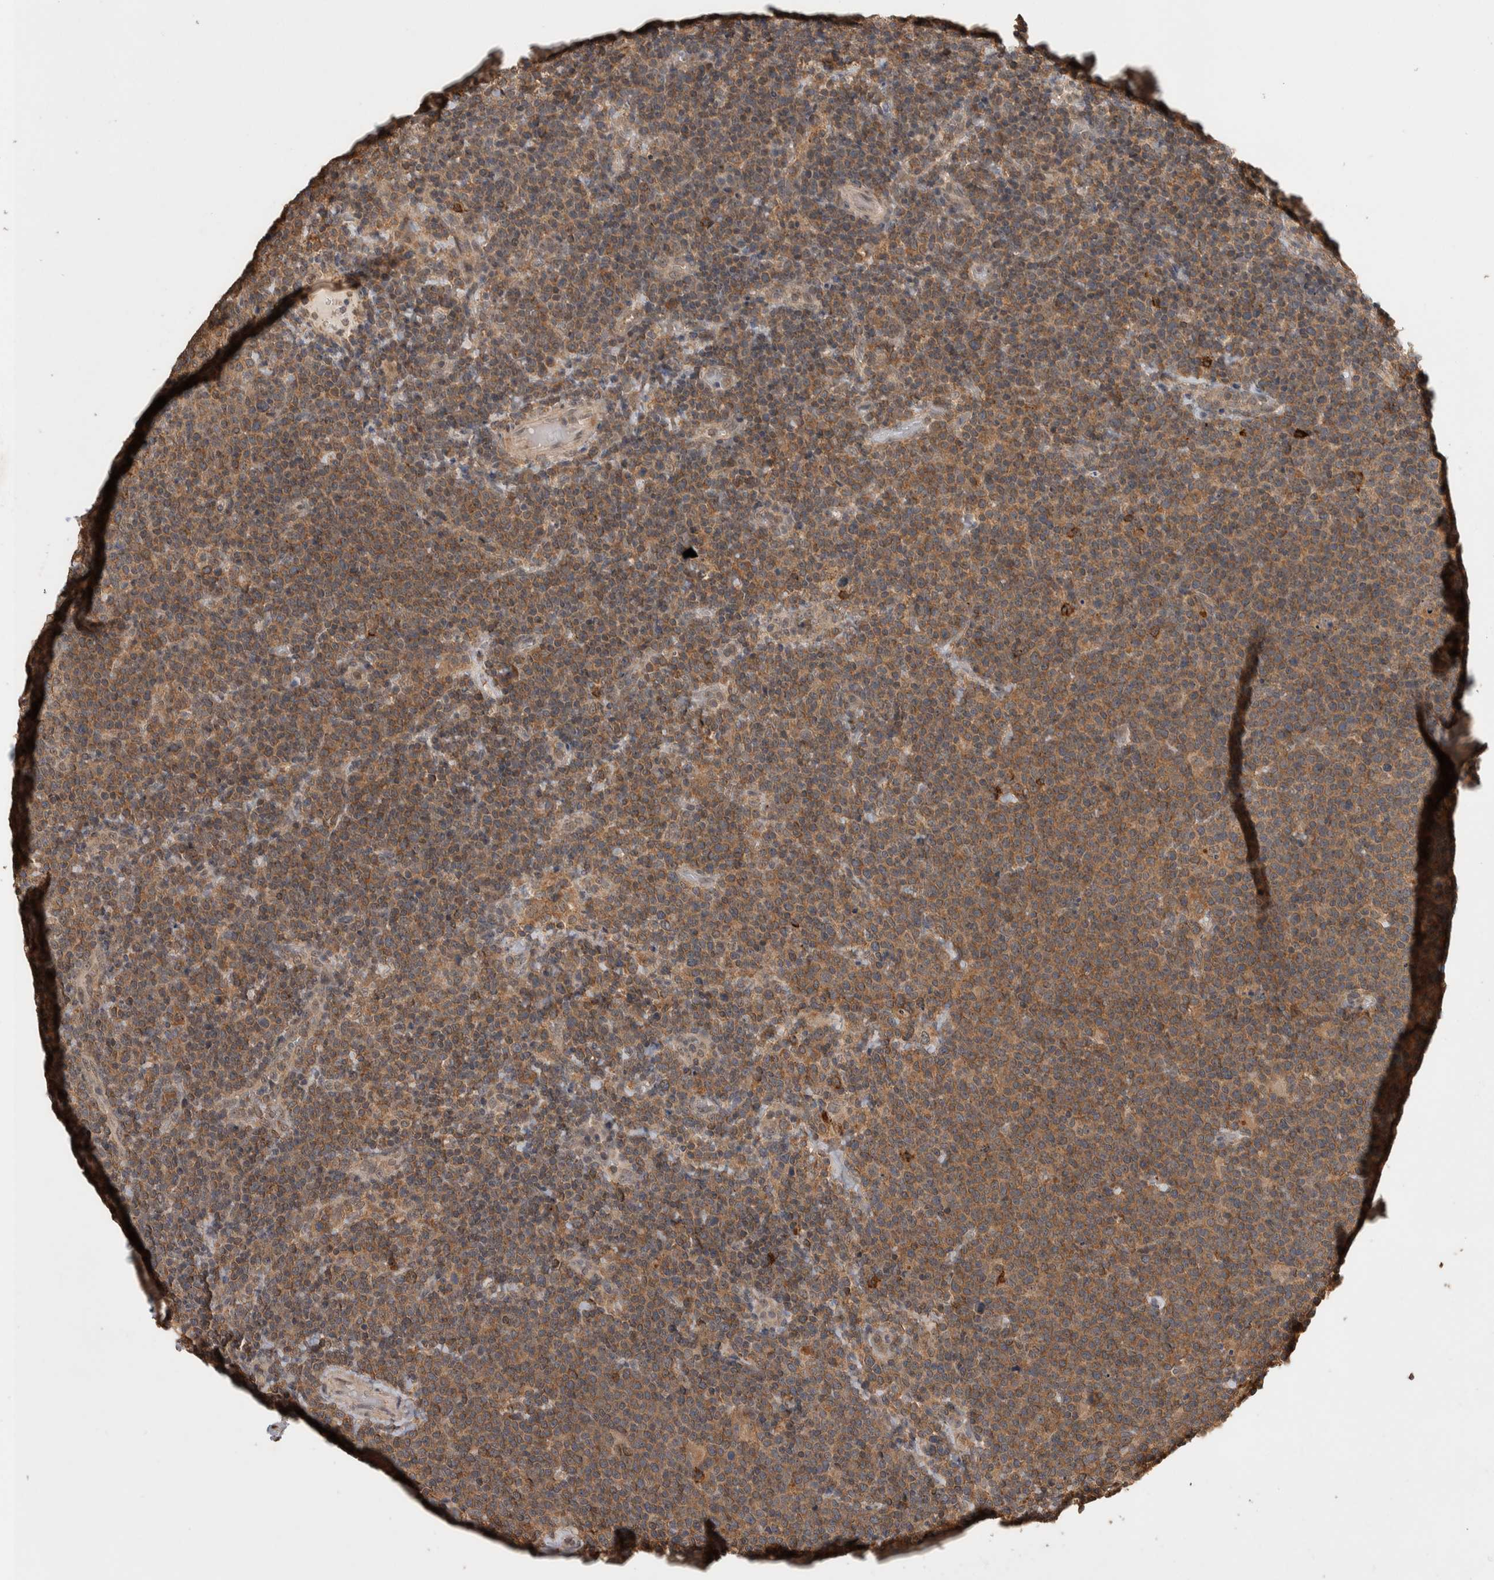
{"staining": {"intensity": "moderate", "quantity": ">75%", "location": "cytoplasmic/membranous"}, "tissue": "lymphoma", "cell_type": "Tumor cells", "image_type": "cancer", "snomed": [{"axis": "morphology", "description": "Malignant lymphoma, non-Hodgkin's type, High grade"}, {"axis": "topography", "description": "Lymph node"}], "caption": "This photomicrograph reveals IHC staining of human lymphoma, with medium moderate cytoplasmic/membranous expression in approximately >75% of tumor cells.", "gene": "DVL2", "patient": {"sex": "male", "age": 61}}